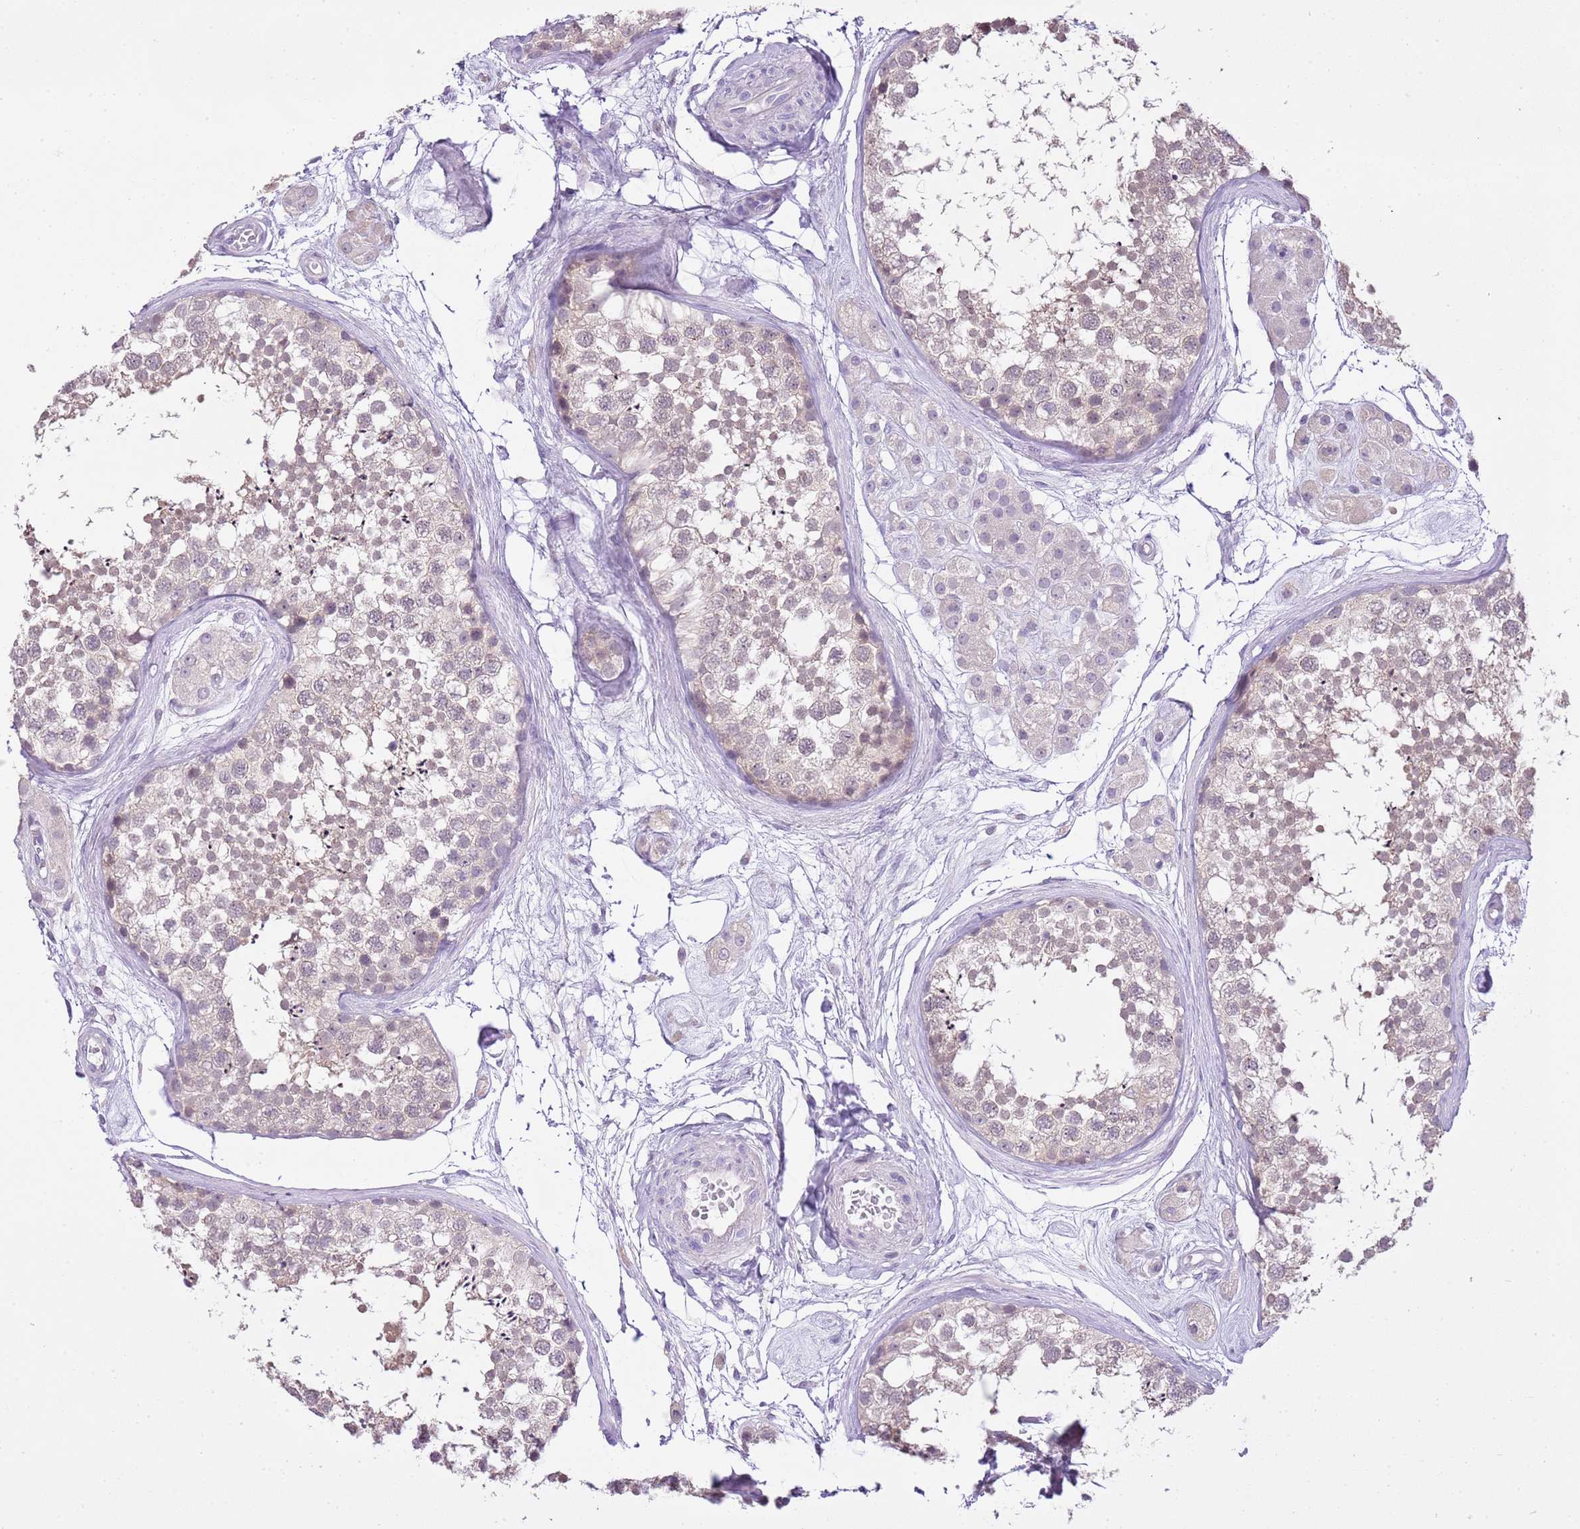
{"staining": {"intensity": "weak", "quantity": "<25%", "location": "cytoplasmic/membranous,nuclear"}, "tissue": "testis", "cell_type": "Cells in seminiferous ducts", "image_type": "normal", "snomed": [{"axis": "morphology", "description": "Normal tissue, NOS"}, {"axis": "topography", "description": "Testis"}], "caption": "Photomicrograph shows no protein positivity in cells in seminiferous ducts of unremarkable testis. Brightfield microscopy of IHC stained with DAB (3,3'-diaminobenzidine) (brown) and hematoxylin (blue), captured at high magnification.", "gene": "XPO7", "patient": {"sex": "male", "age": 56}}